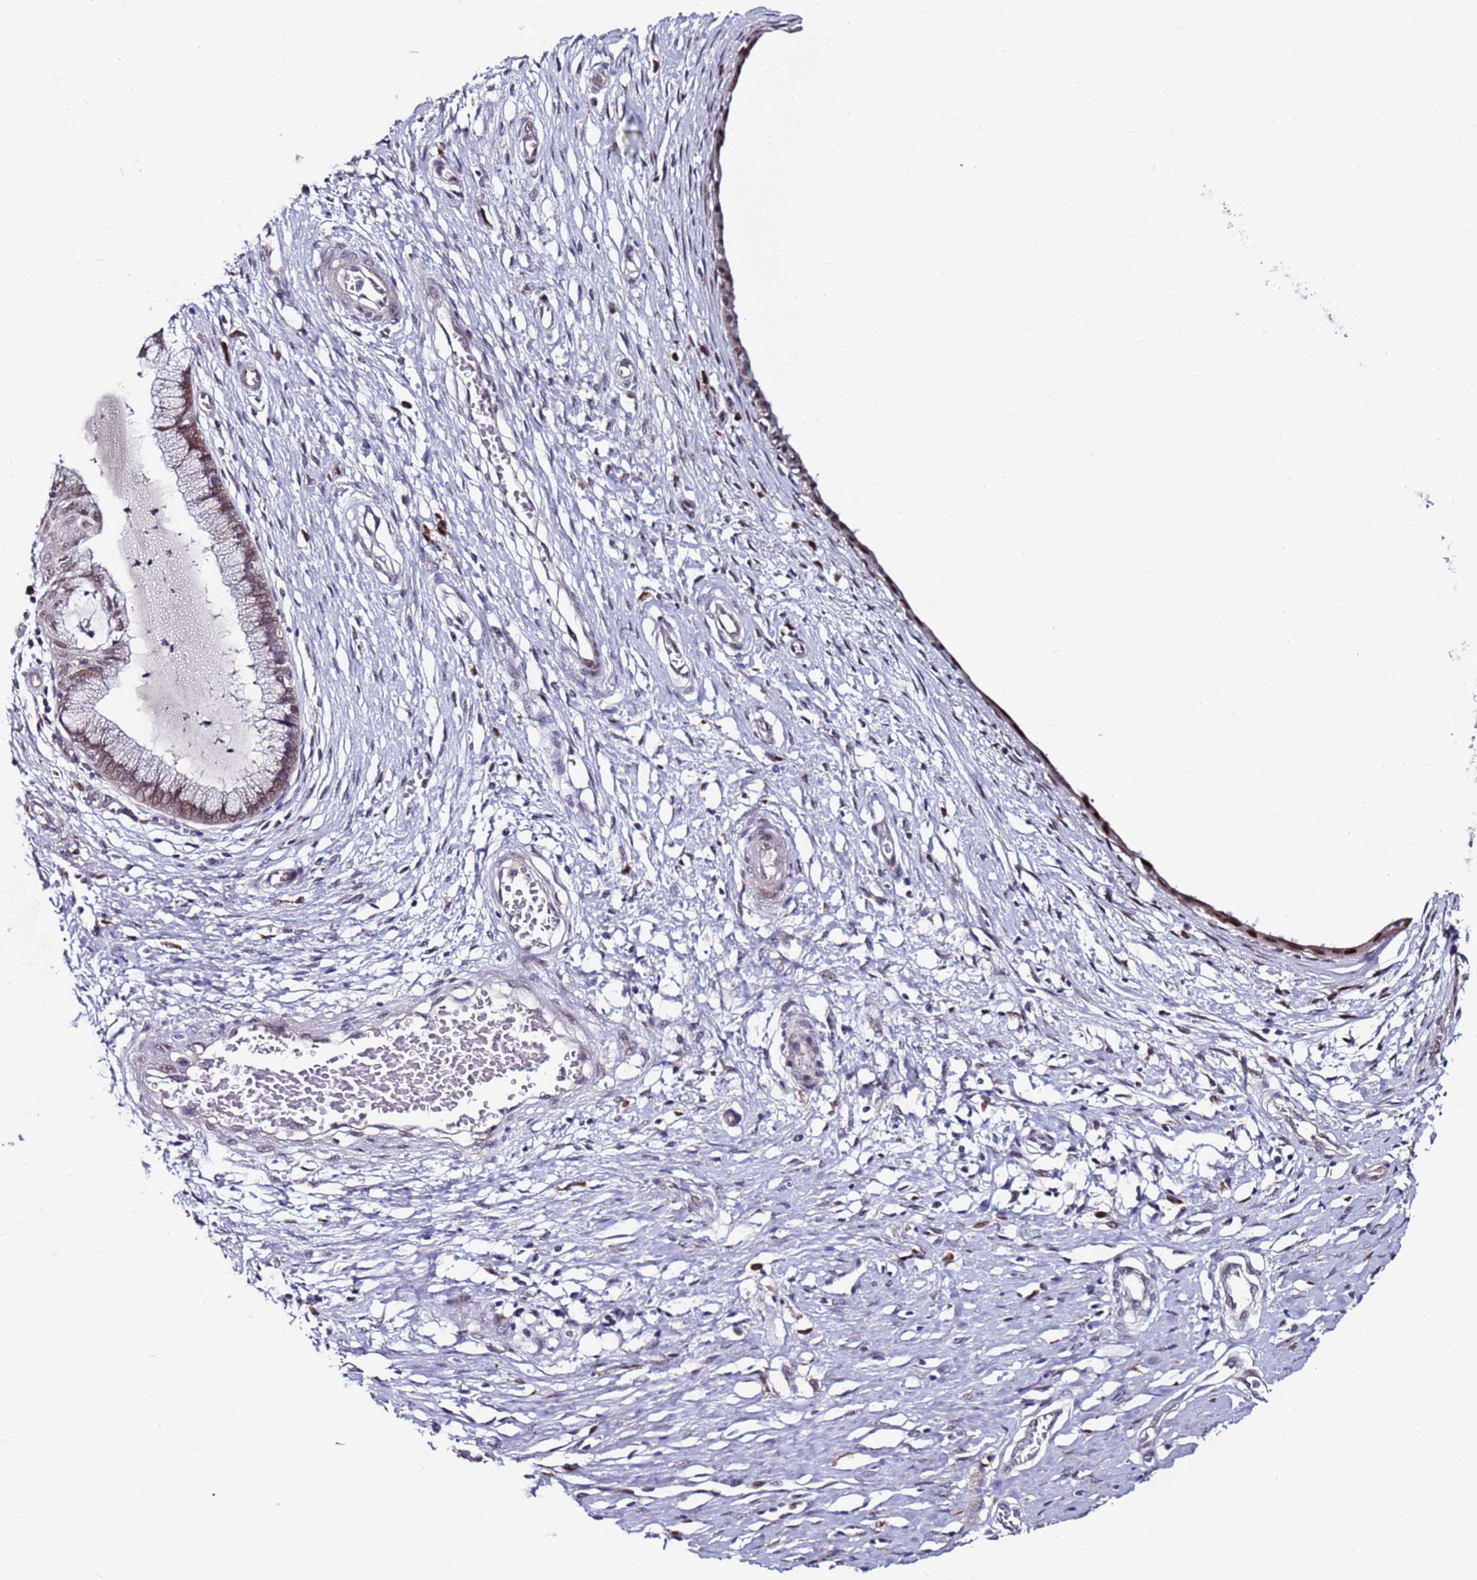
{"staining": {"intensity": "weak", "quantity": "25%-75%", "location": "cytoplasmic/membranous"}, "tissue": "cervix", "cell_type": "Glandular cells", "image_type": "normal", "snomed": [{"axis": "morphology", "description": "Normal tissue, NOS"}, {"axis": "topography", "description": "Cervix"}], "caption": "Unremarkable cervix was stained to show a protein in brown. There is low levels of weak cytoplasmic/membranous staining in about 25%-75% of glandular cells. (Stains: DAB in brown, nuclei in blue, Microscopy: brightfield microscopy at high magnification).", "gene": "FBXO27", "patient": {"sex": "female", "age": 55}}